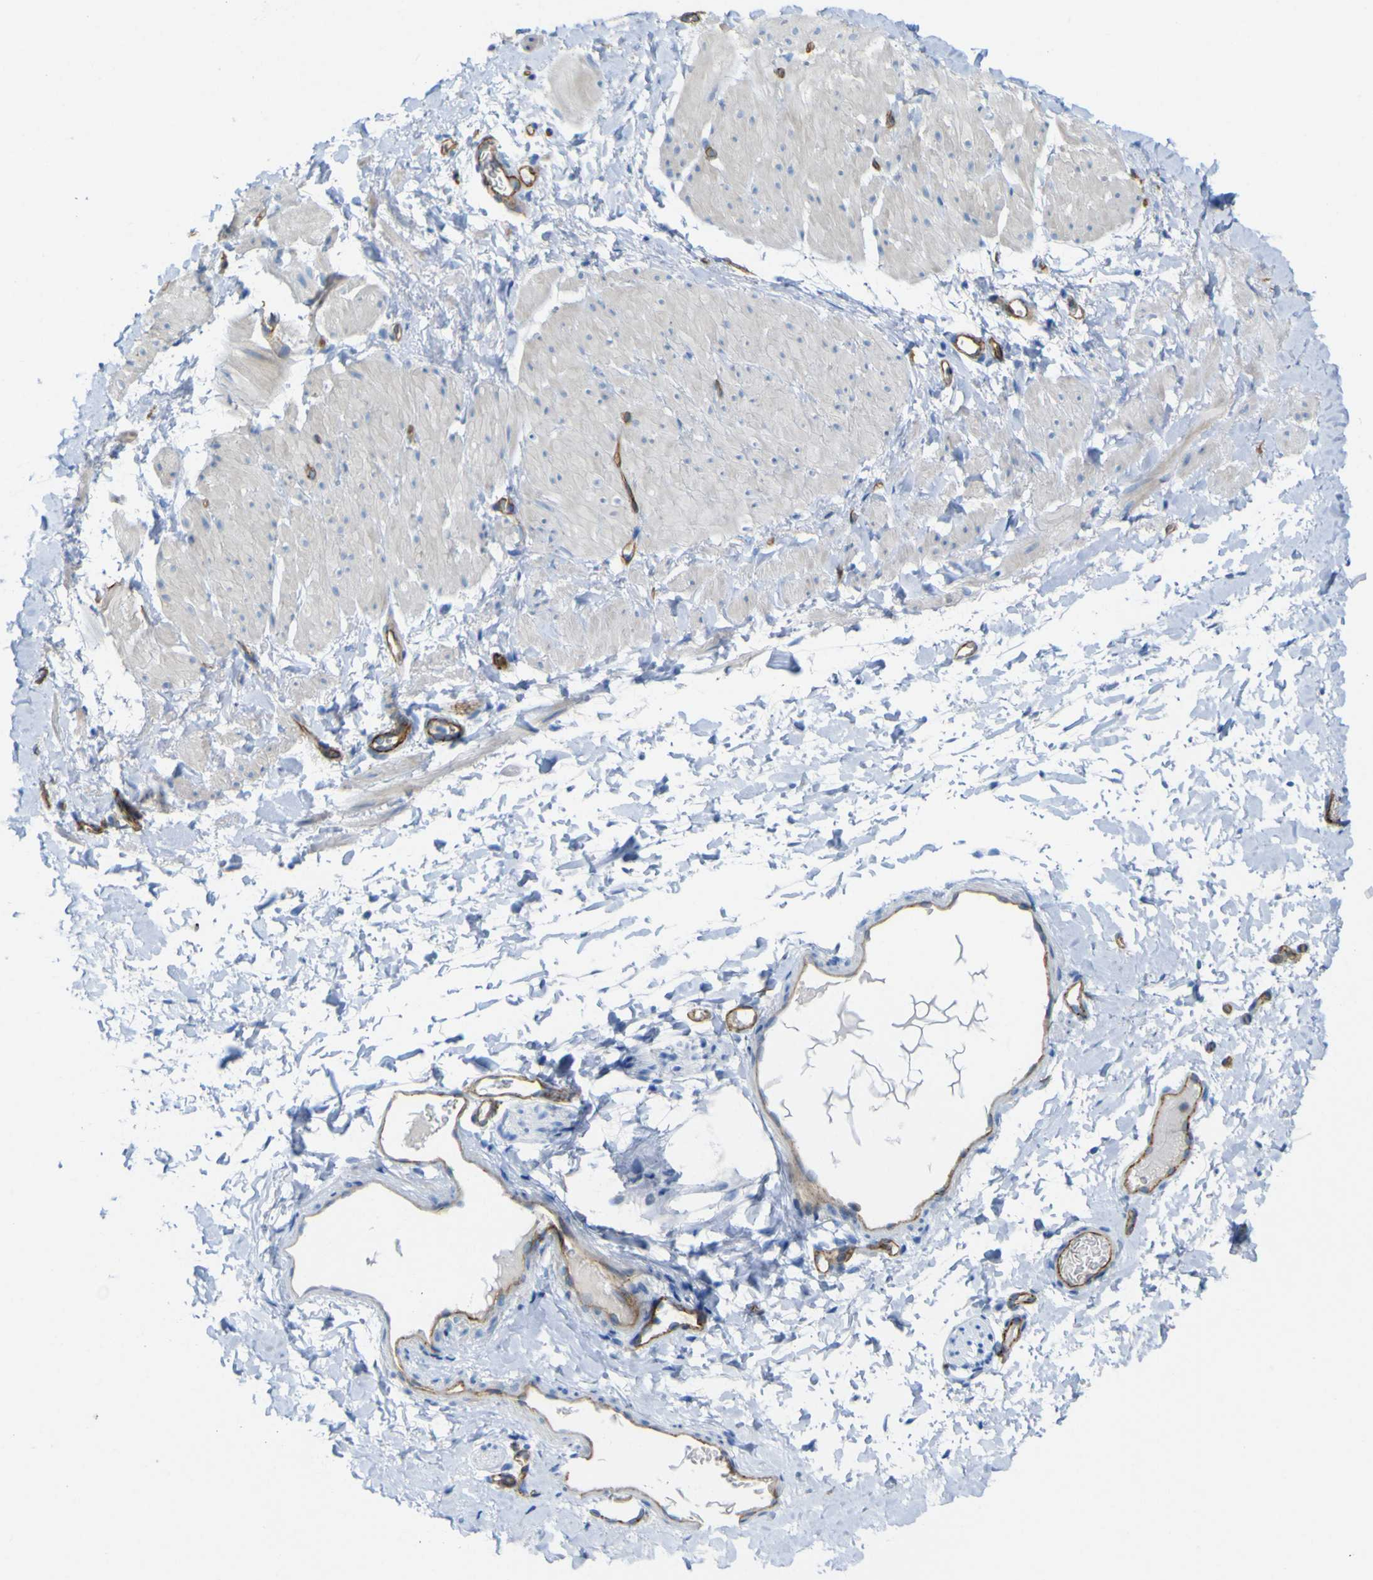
{"staining": {"intensity": "weak", "quantity": "25%-75%", "location": "cytoplasmic/membranous"}, "tissue": "smooth muscle", "cell_type": "Smooth muscle cells", "image_type": "normal", "snomed": [{"axis": "morphology", "description": "Normal tissue, NOS"}, {"axis": "topography", "description": "Smooth muscle"}], "caption": "Smooth muscle cells show low levels of weak cytoplasmic/membranous expression in approximately 25%-75% of cells in normal human smooth muscle.", "gene": "CD93", "patient": {"sex": "male", "age": 16}}